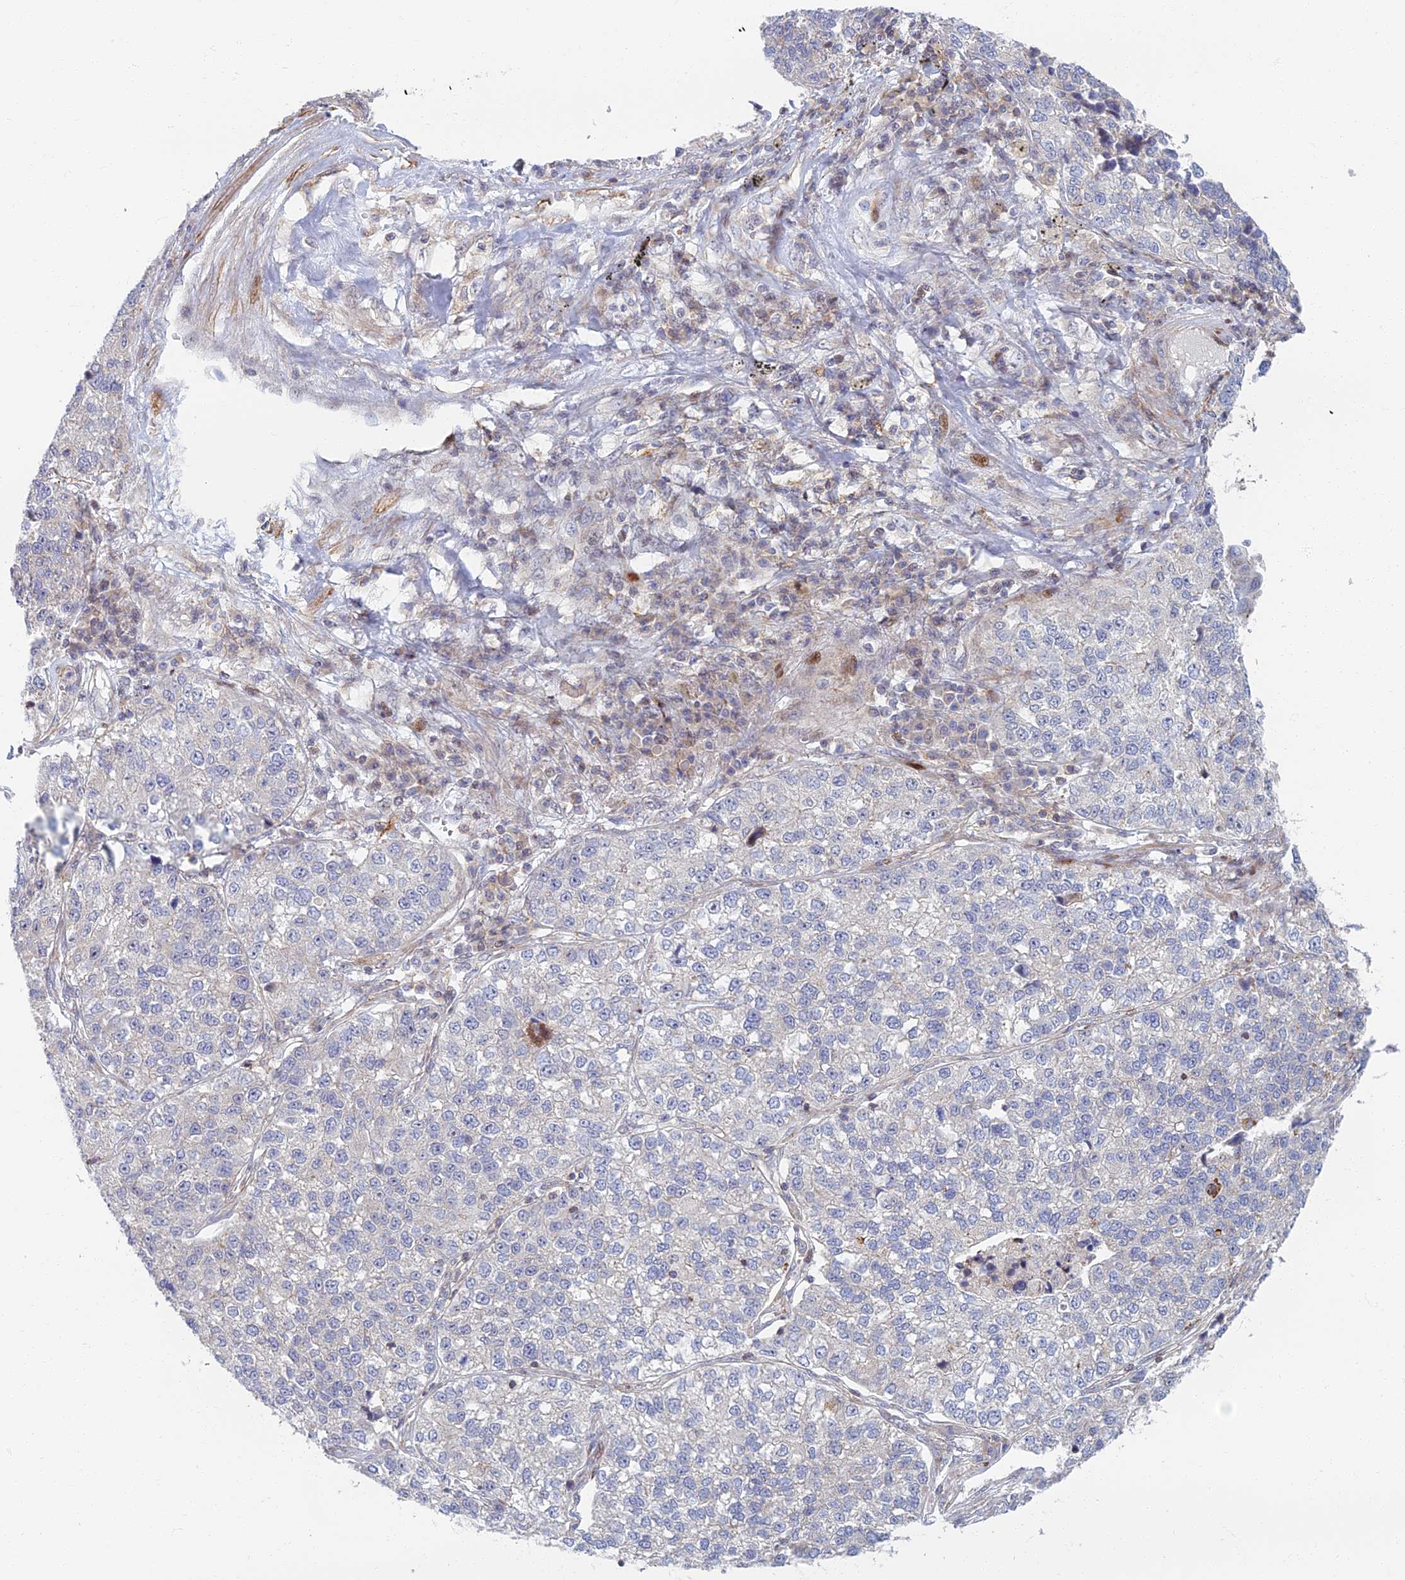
{"staining": {"intensity": "negative", "quantity": "none", "location": "none"}, "tissue": "lung cancer", "cell_type": "Tumor cells", "image_type": "cancer", "snomed": [{"axis": "morphology", "description": "Adenocarcinoma, NOS"}, {"axis": "topography", "description": "Lung"}], "caption": "This is an IHC micrograph of human lung cancer. There is no positivity in tumor cells.", "gene": "C15orf40", "patient": {"sex": "male", "age": 49}}